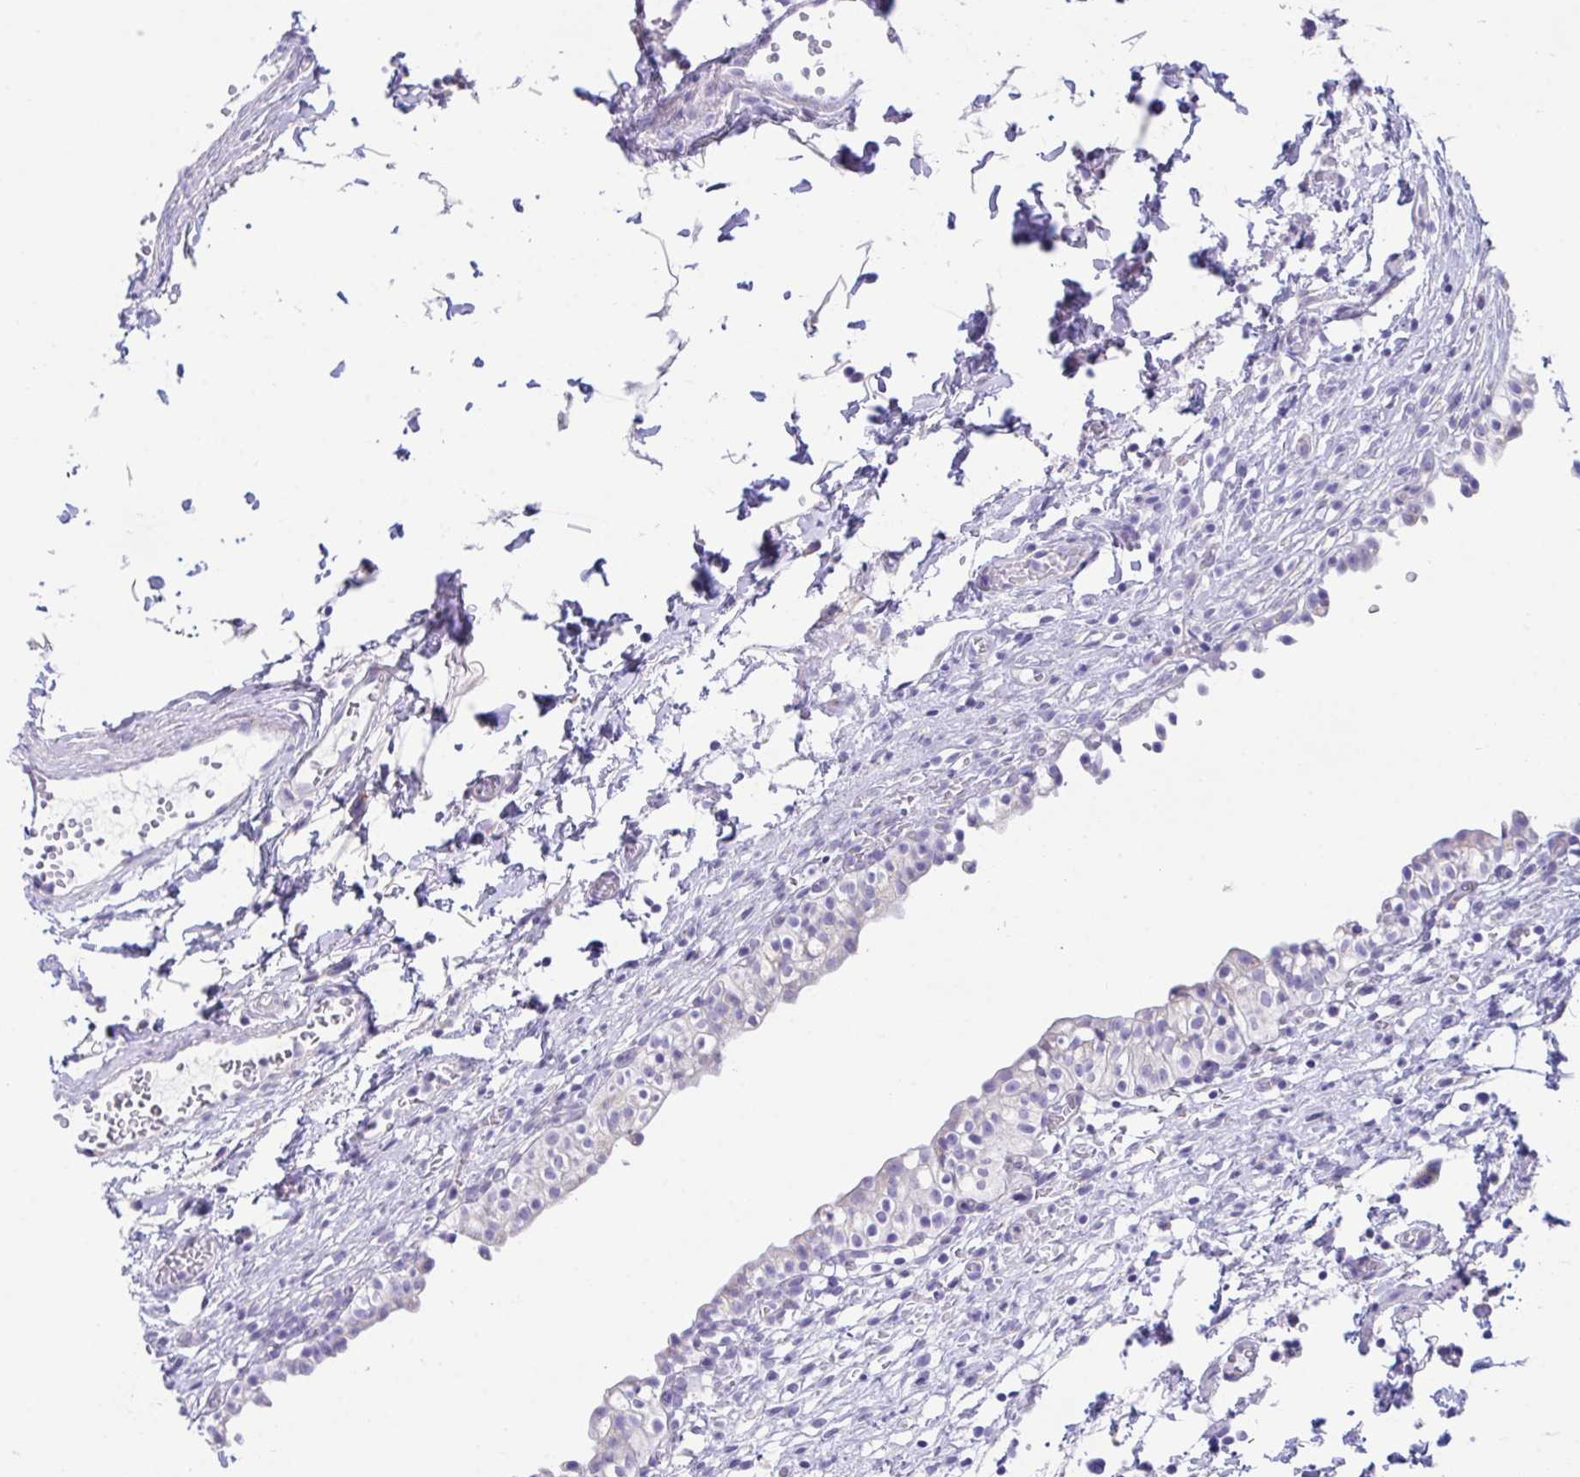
{"staining": {"intensity": "negative", "quantity": "none", "location": "none"}, "tissue": "urinary bladder", "cell_type": "Urothelial cells", "image_type": "normal", "snomed": [{"axis": "morphology", "description": "Normal tissue, NOS"}, {"axis": "topography", "description": "Urinary bladder"}, {"axis": "topography", "description": "Peripheral nerve tissue"}], "caption": "Urinary bladder stained for a protein using immunohistochemistry (IHC) reveals no positivity urothelial cells.", "gene": "TMEM106B", "patient": {"sex": "male", "age": 55}}